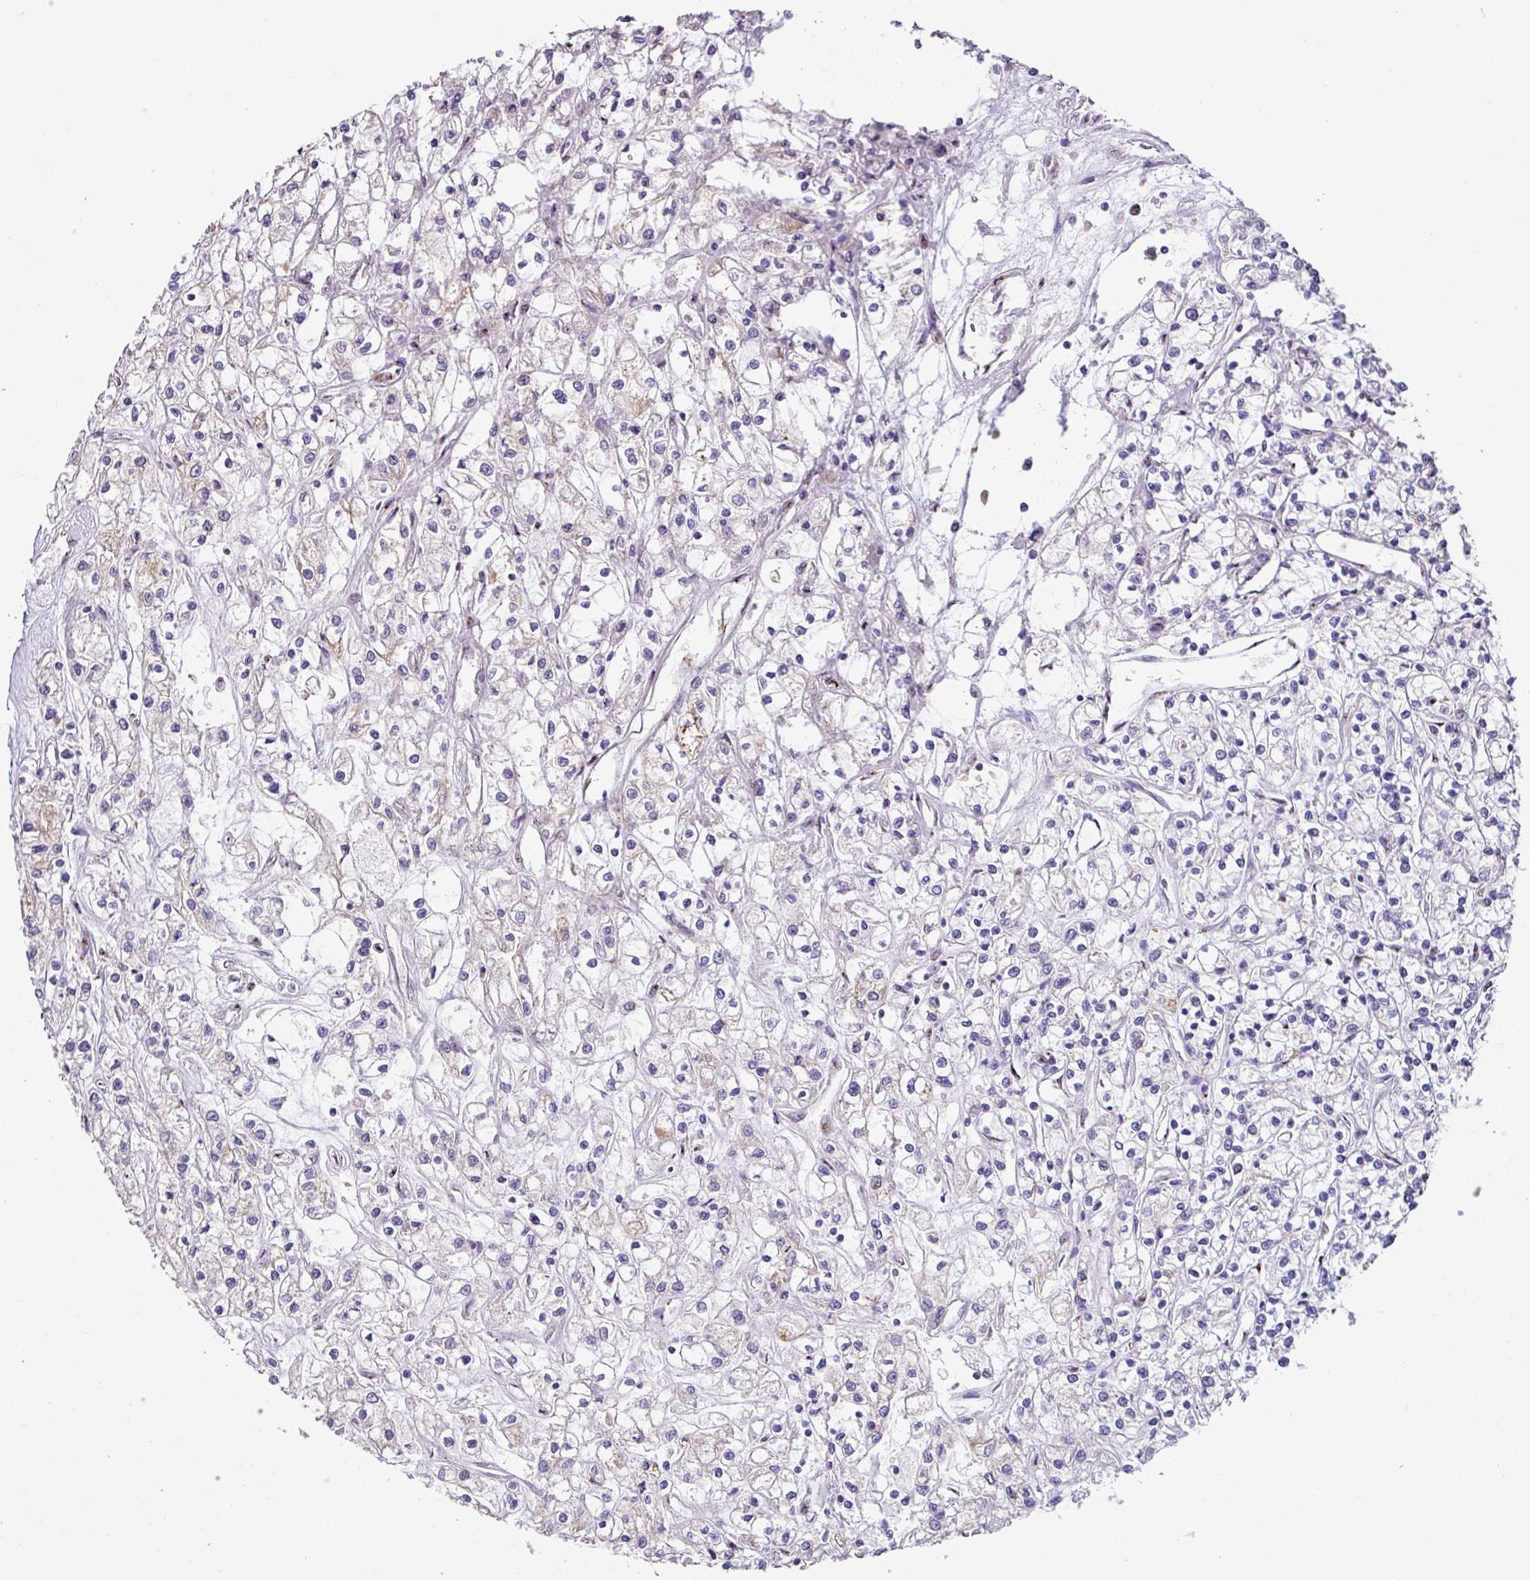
{"staining": {"intensity": "negative", "quantity": "none", "location": "none"}, "tissue": "renal cancer", "cell_type": "Tumor cells", "image_type": "cancer", "snomed": [{"axis": "morphology", "description": "Adenocarcinoma, NOS"}, {"axis": "topography", "description": "Kidney"}], "caption": "High magnification brightfield microscopy of renal cancer stained with DAB (3,3'-diaminobenzidine) (brown) and counterstained with hematoxylin (blue): tumor cells show no significant positivity.", "gene": "ZG16", "patient": {"sex": "female", "age": 59}}